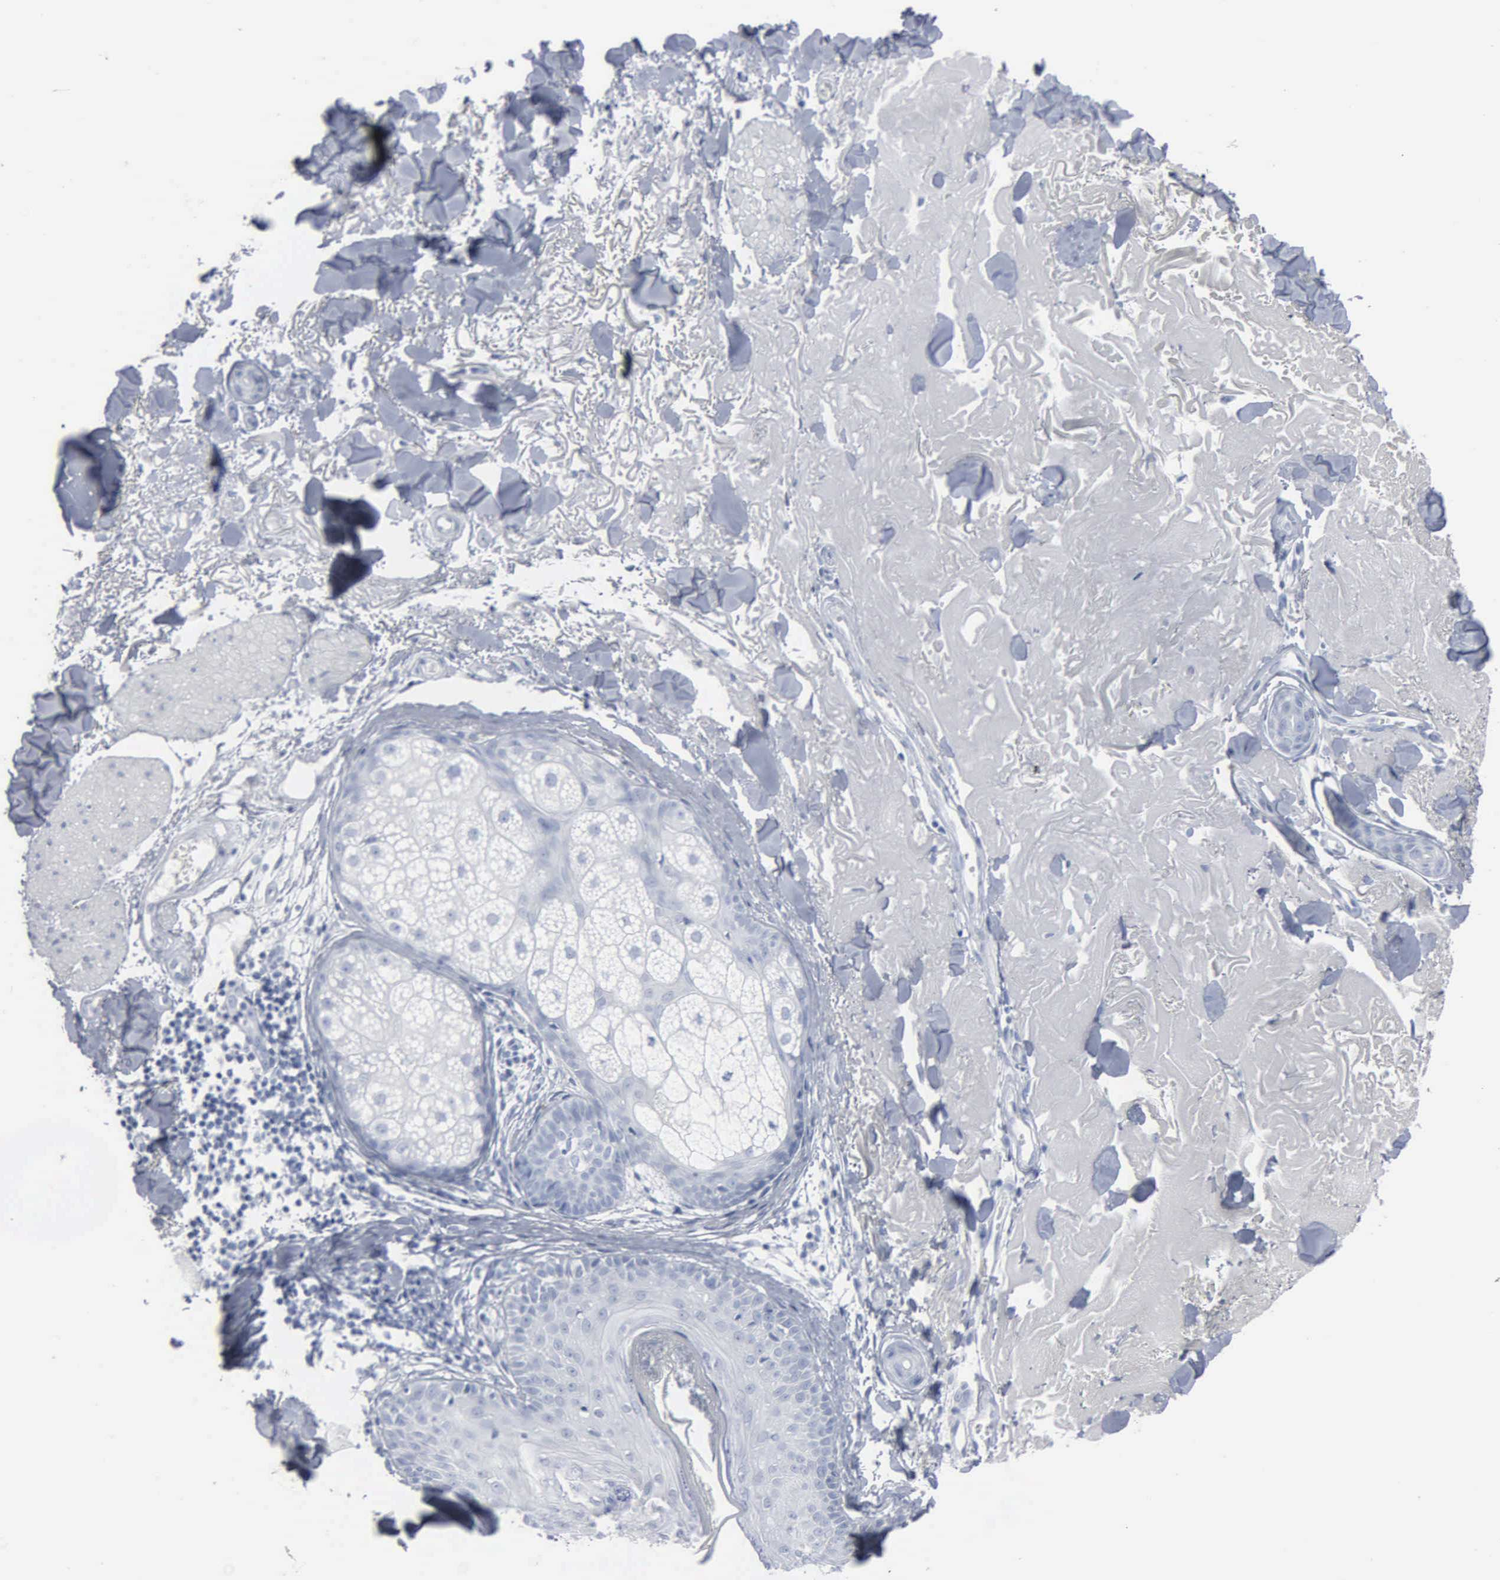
{"staining": {"intensity": "negative", "quantity": "none", "location": "none"}, "tissue": "skin", "cell_type": "Fibroblasts", "image_type": "normal", "snomed": [{"axis": "morphology", "description": "Normal tissue, NOS"}, {"axis": "topography", "description": "Skin"}], "caption": "The histopathology image shows no significant staining in fibroblasts of skin. (DAB immunohistochemistry (IHC), high magnification).", "gene": "DMD", "patient": {"sex": "male", "age": 86}}